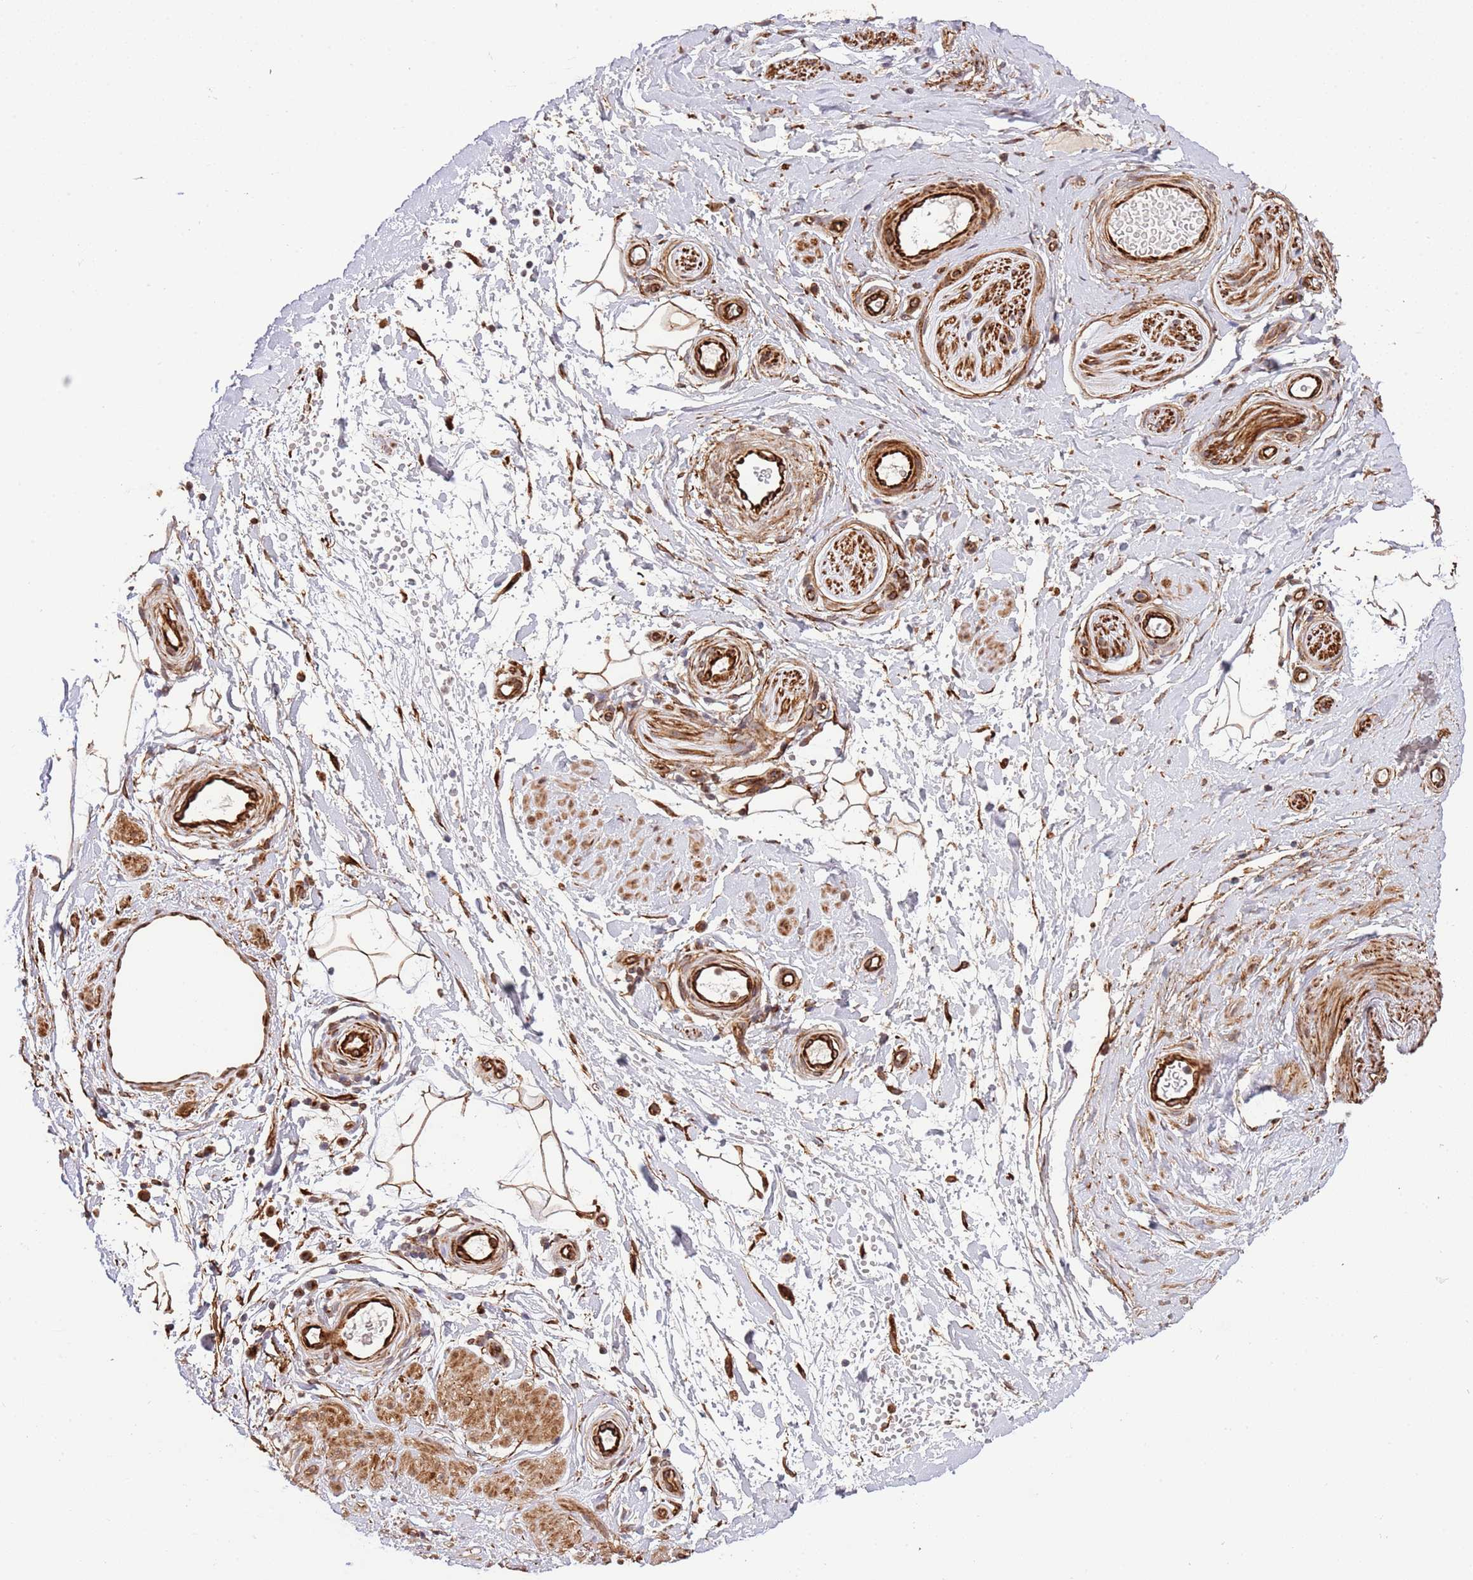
{"staining": {"intensity": "moderate", "quantity": ">75%", "location": "cytoplasmic/membranous"}, "tissue": "adipose tissue", "cell_type": "Adipocytes", "image_type": "normal", "snomed": [{"axis": "morphology", "description": "Normal tissue, NOS"}, {"axis": "topography", "description": "Soft tissue"}, {"axis": "topography", "description": "Vascular tissue"}], "caption": "Protein expression analysis of normal adipose tissue shows moderate cytoplasmic/membranous staining in about >75% of adipocytes. The protein is shown in brown color, while the nuclei are stained blue.", "gene": "NEK3", "patient": {"sex": "male", "age": 41}}